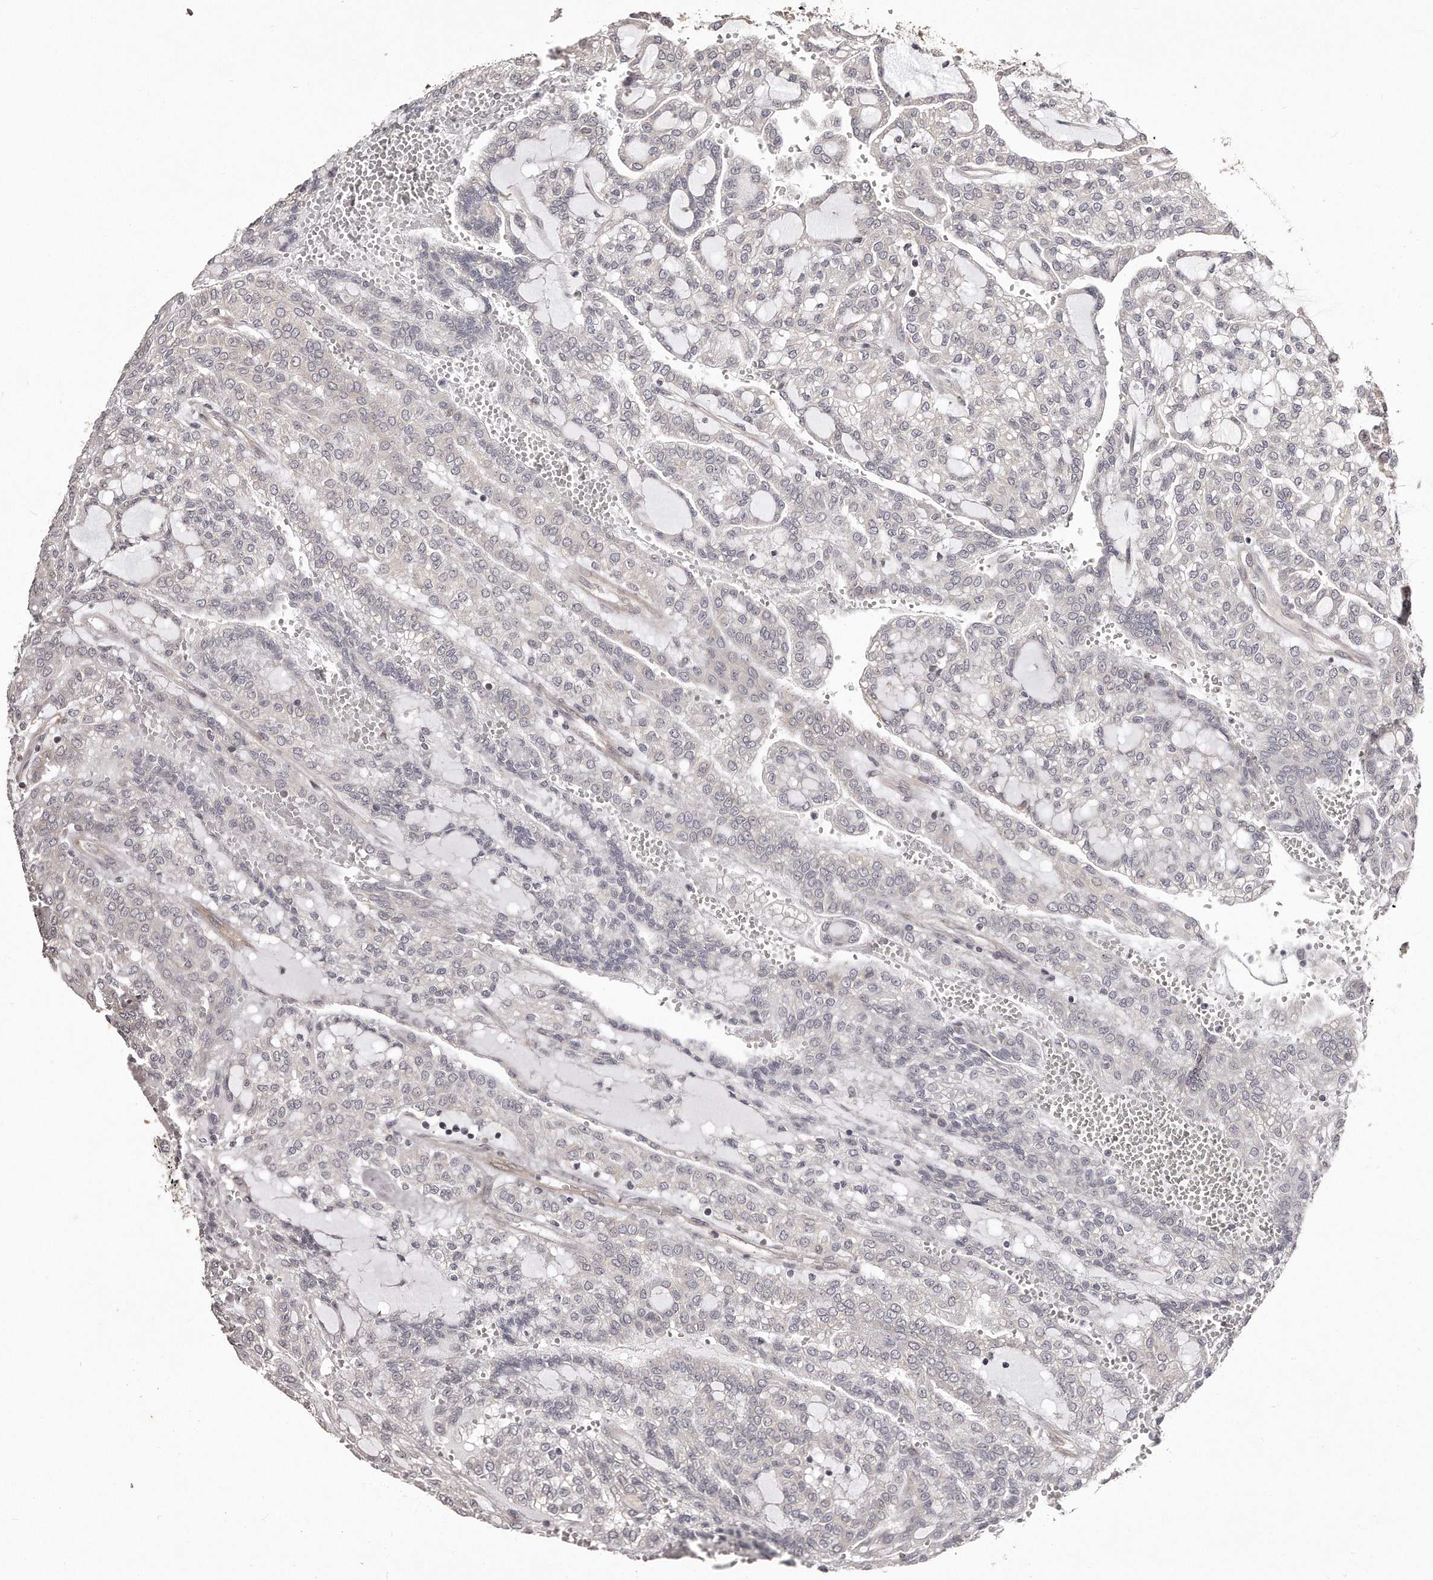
{"staining": {"intensity": "negative", "quantity": "none", "location": "none"}, "tissue": "renal cancer", "cell_type": "Tumor cells", "image_type": "cancer", "snomed": [{"axis": "morphology", "description": "Adenocarcinoma, NOS"}, {"axis": "topography", "description": "Kidney"}], "caption": "Immunohistochemical staining of adenocarcinoma (renal) shows no significant expression in tumor cells. (DAB (3,3'-diaminobenzidine) immunohistochemistry, high magnification).", "gene": "TRAPPC14", "patient": {"sex": "male", "age": 63}}